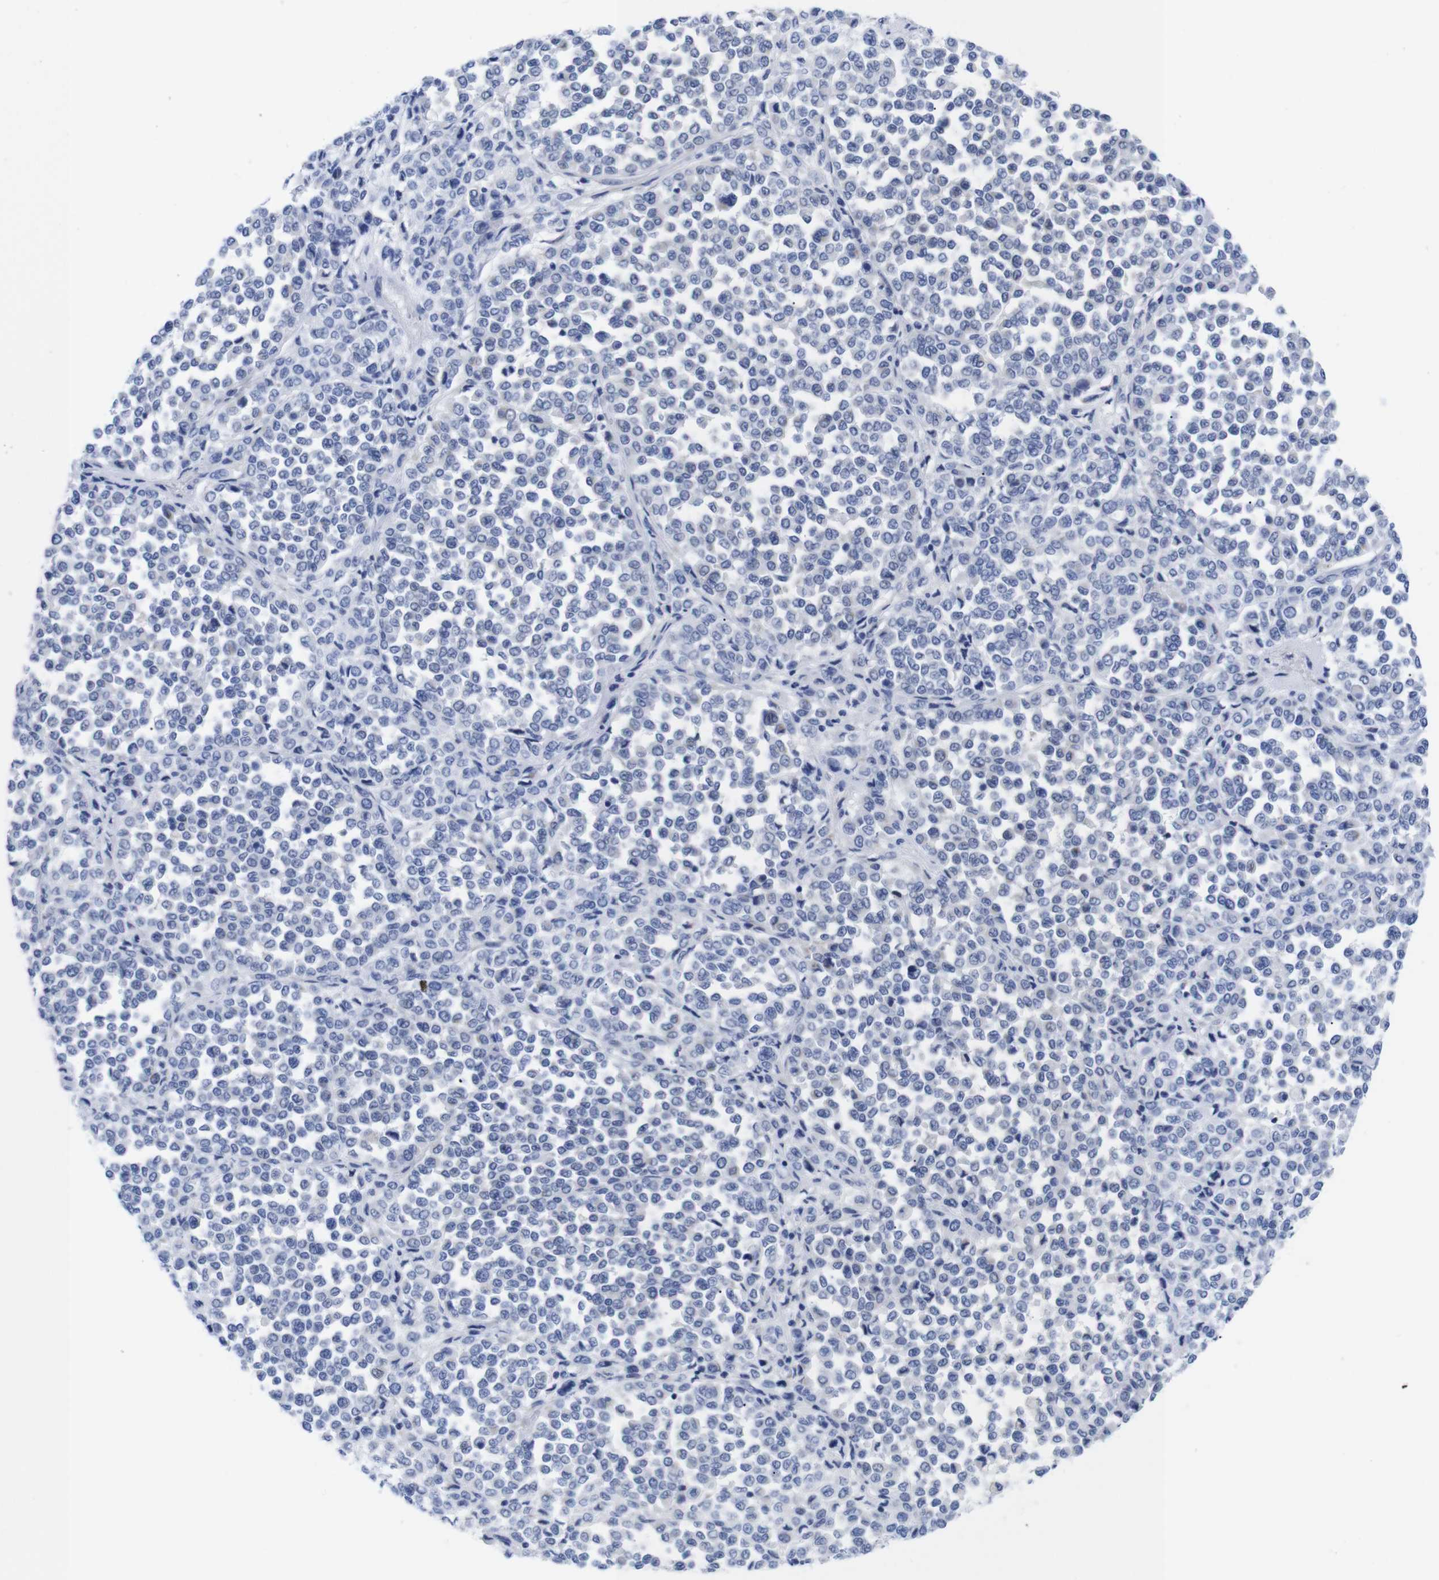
{"staining": {"intensity": "negative", "quantity": "none", "location": "none"}, "tissue": "melanoma", "cell_type": "Tumor cells", "image_type": "cancer", "snomed": [{"axis": "morphology", "description": "Malignant melanoma, Metastatic site"}, {"axis": "topography", "description": "Pancreas"}], "caption": "Melanoma was stained to show a protein in brown. There is no significant staining in tumor cells. Brightfield microscopy of immunohistochemistry (IHC) stained with DAB (3,3'-diaminobenzidine) (brown) and hematoxylin (blue), captured at high magnification.", "gene": "LRRC55", "patient": {"sex": "female", "age": 30}}